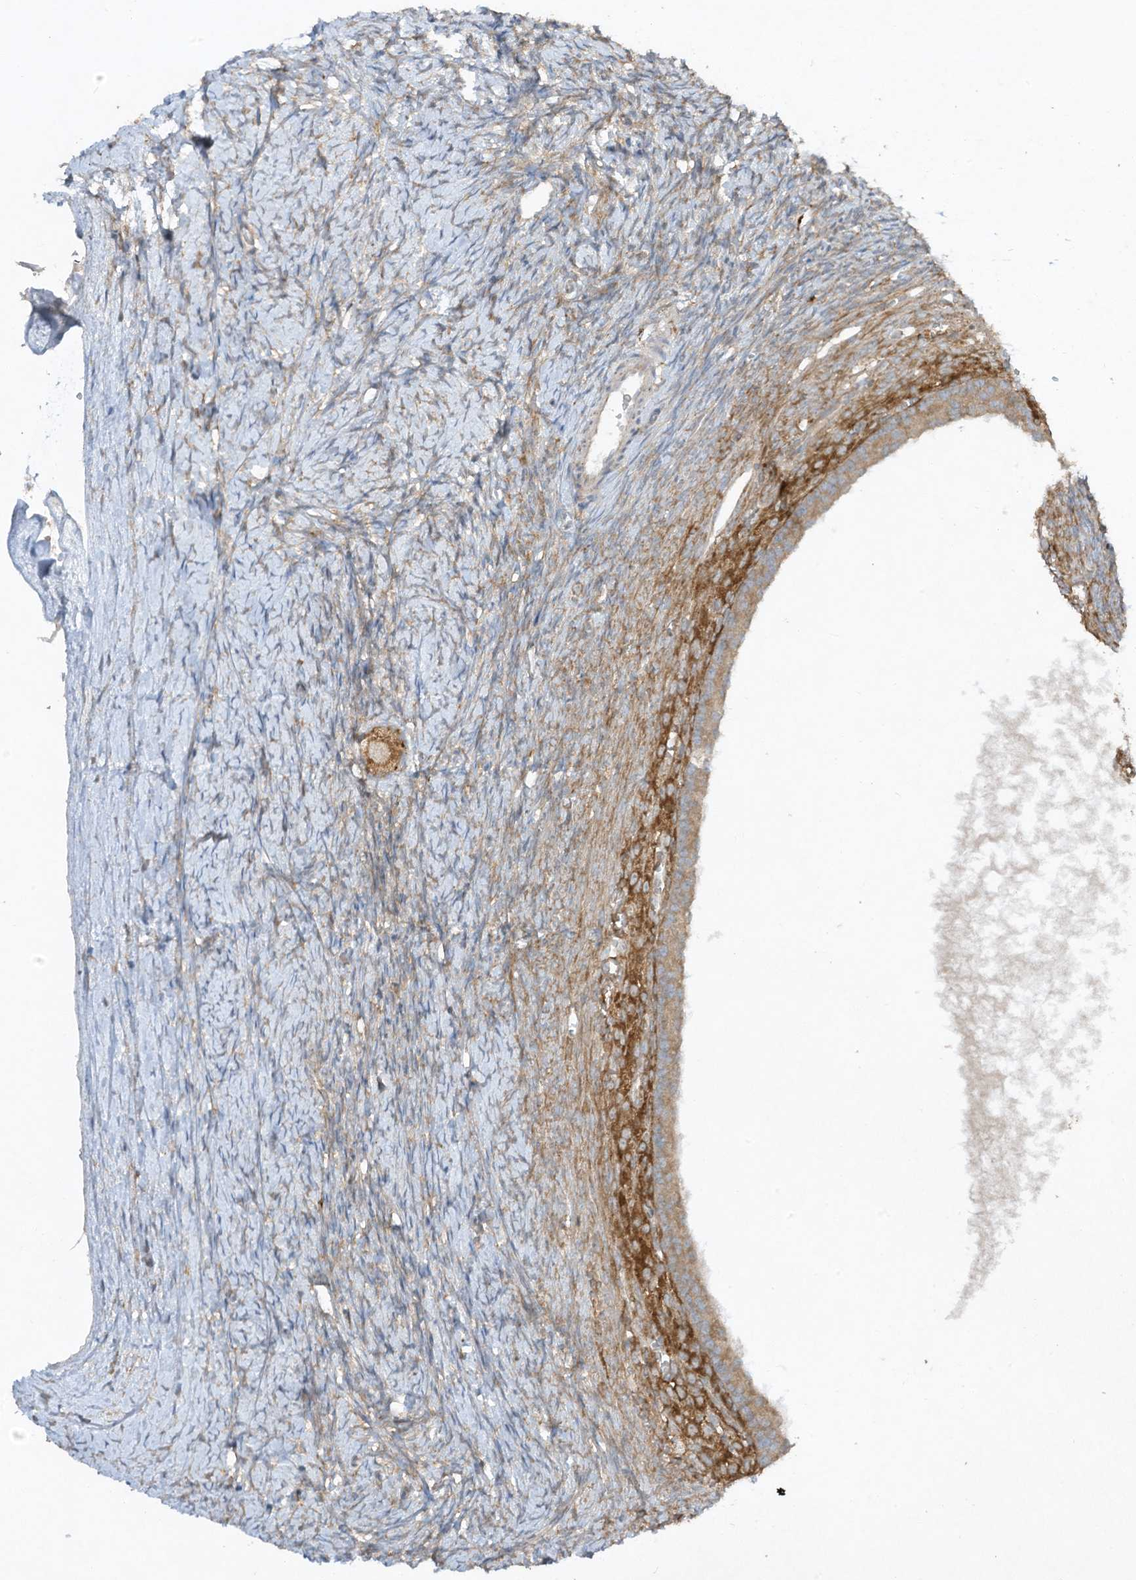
{"staining": {"intensity": "strong", "quantity": ">75%", "location": "cytoplasmic/membranous"}, "tissue": "ovary", "cell_type": "Follicle cells", "image_type": "normal", "snomed": [{"axis": "morphology", "description": "Normal tissue, NOS"}, {"axis": "morphology", "description": "Developmental malformation"}, {"axis": "topography", "description": "Ovary"}], "caption": "A photomicrograph of ovary stained for a protein shows strong cytoplasmic/membranous brown staining in follicle cells.", "gene": "LDAH", "patient": {"sex": "female", "age": 39}}